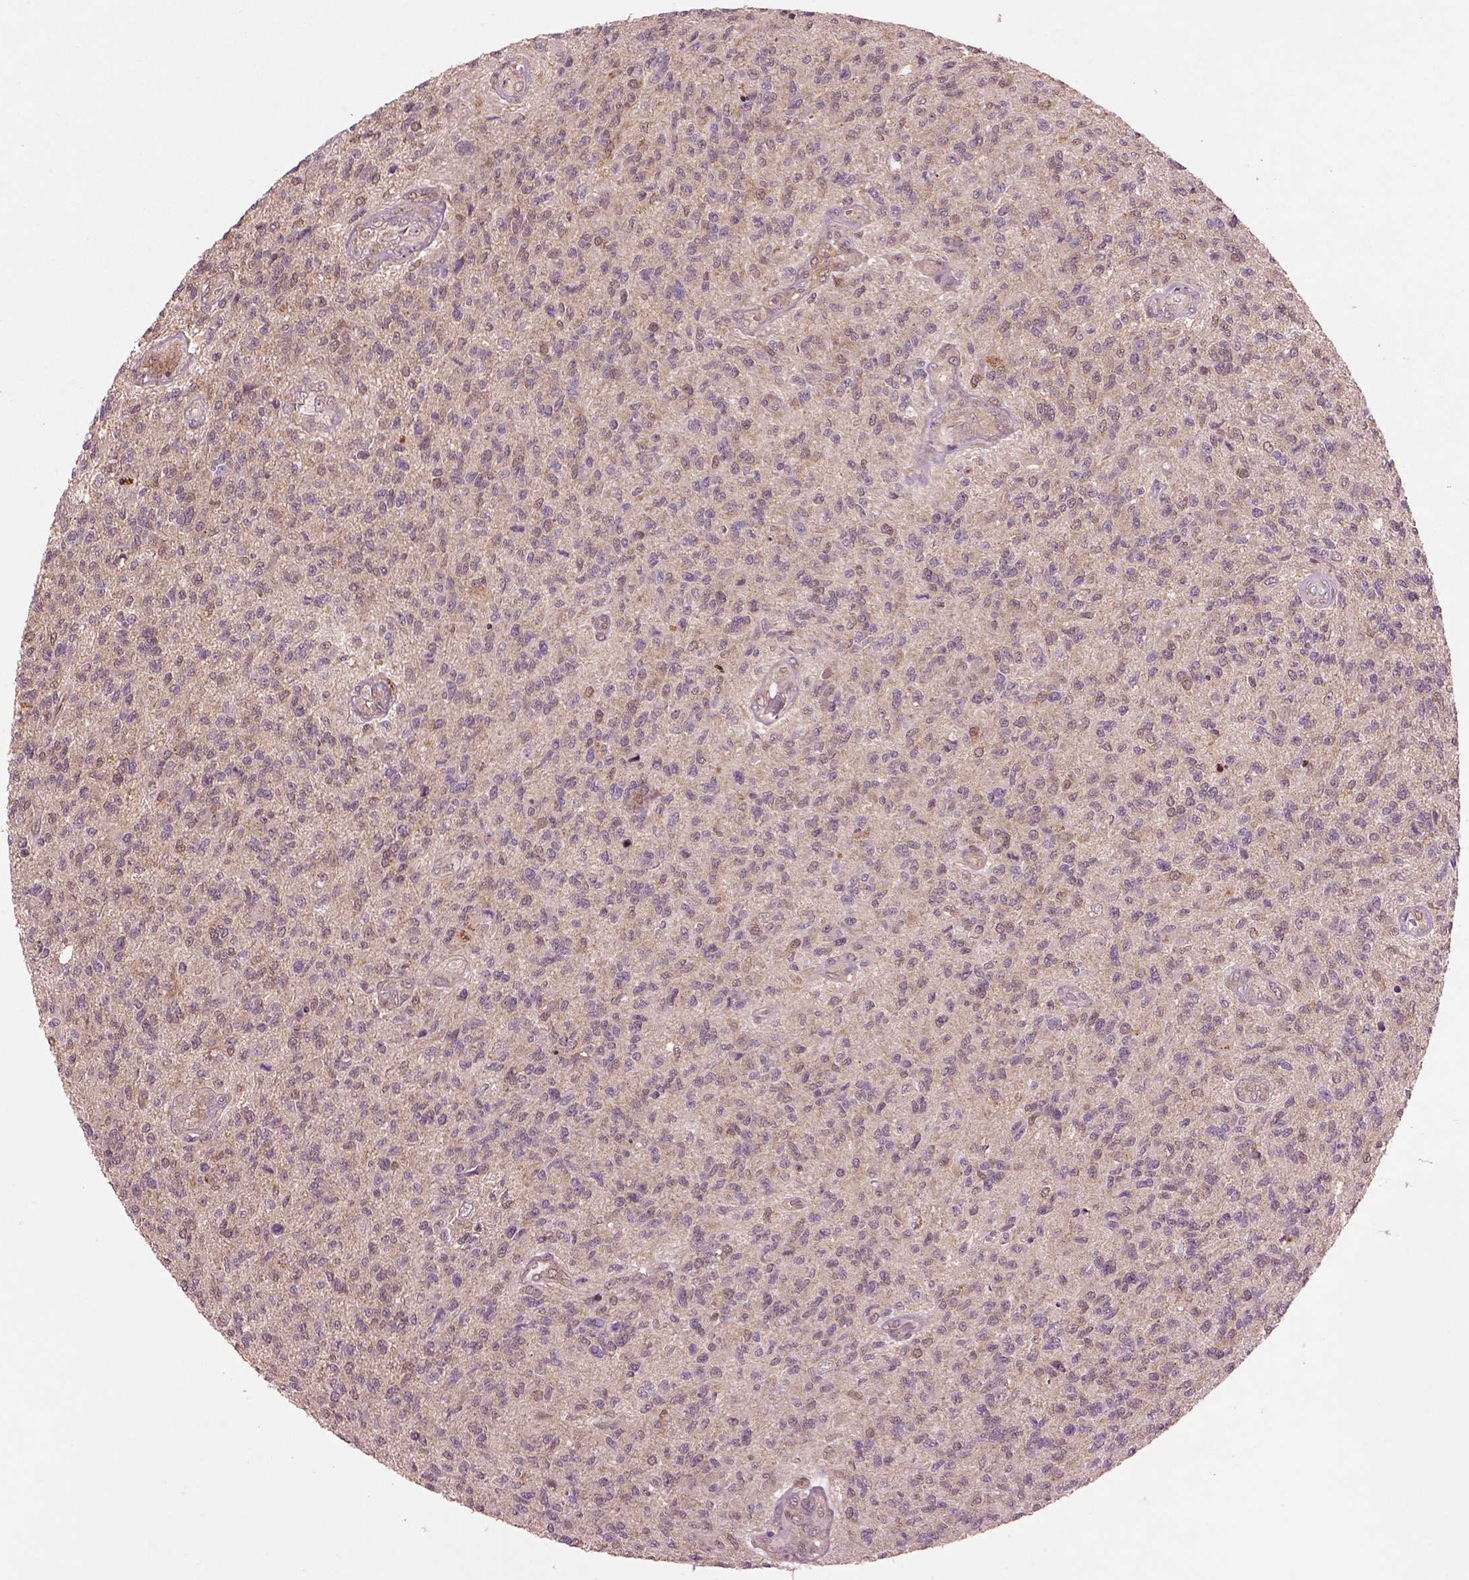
{"staining": {"intensity": "weak", "quantity": "<25%", "location": "cytoplasmic/membranous"}, "tissue": "glioma", "cell_type": "Tumor cells", "image_type": "cancer", "snomed": [{"axis": "morphology", "description": "Glioma, malignant, High grade"}, {"axis": "topography", "description": "Brain"}], "caption": "A photomicrograph of glioma stained for a protein displays no brown staining in tumor cells. The staining was performed using DAB to visualize the protein expression in brown, while the nuclei were stained in blue with hematoxylin (Magnification: 20x).", "gene": "MDP1", "patient": {"sex": "male", "age": 56}}